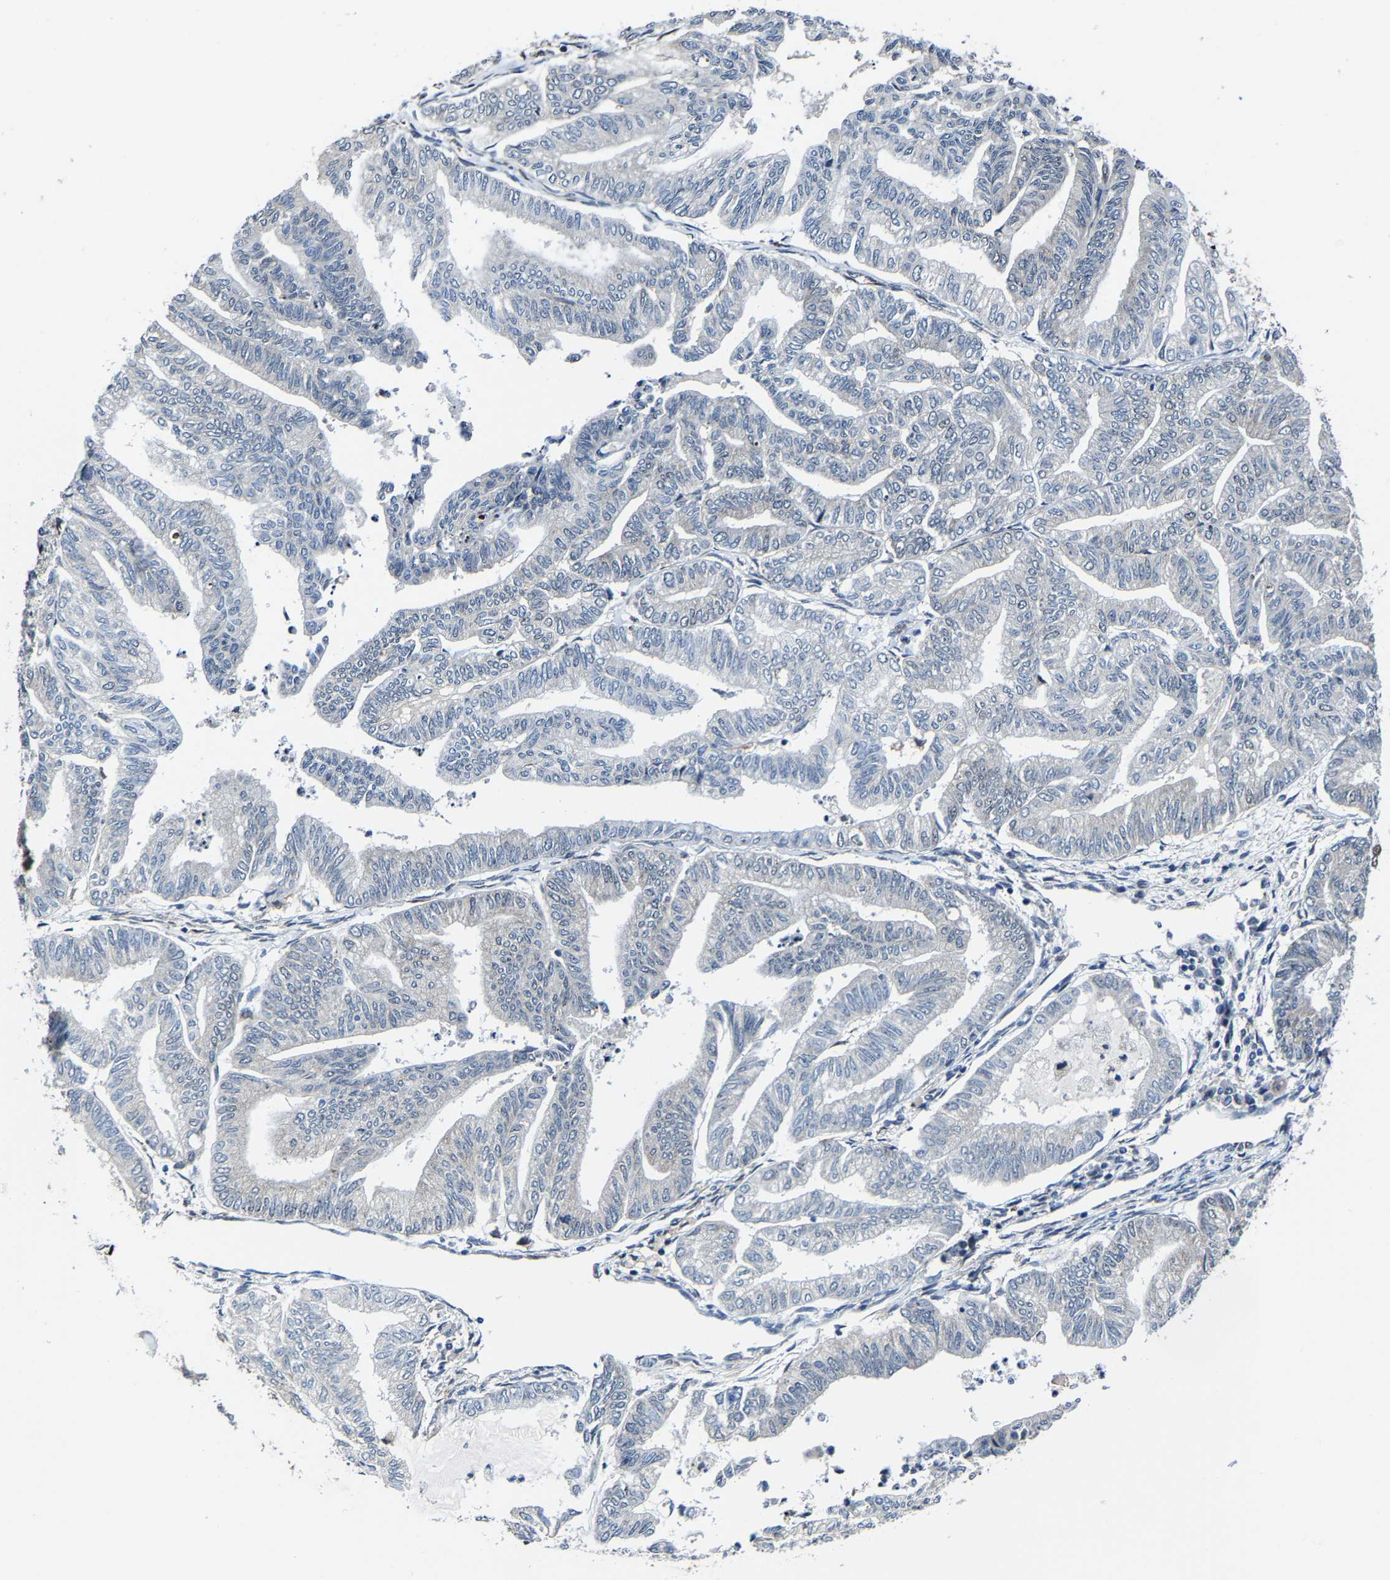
{"staining": {"intensity": "negative", "quantity": "none", "location": "none"}, "tissue": "endometrial cancer", "cell_type": "Tumor cells", "image_type": "cancer", "snomed": [{"axis": "morphology", "description": "Adenocarcinoma, NOS"}, {"axis": "topography", "description": "Endometrium"}], "caption": "Tumor cells show no significant protein positivity in endometrial cancer (adenocarcinoma). (DAB (3,3'-diaminobenzidine) immunohistochemistry, high magnification).", "gene": "METTL1", "patient": {"sex": "female", "age": 79}}